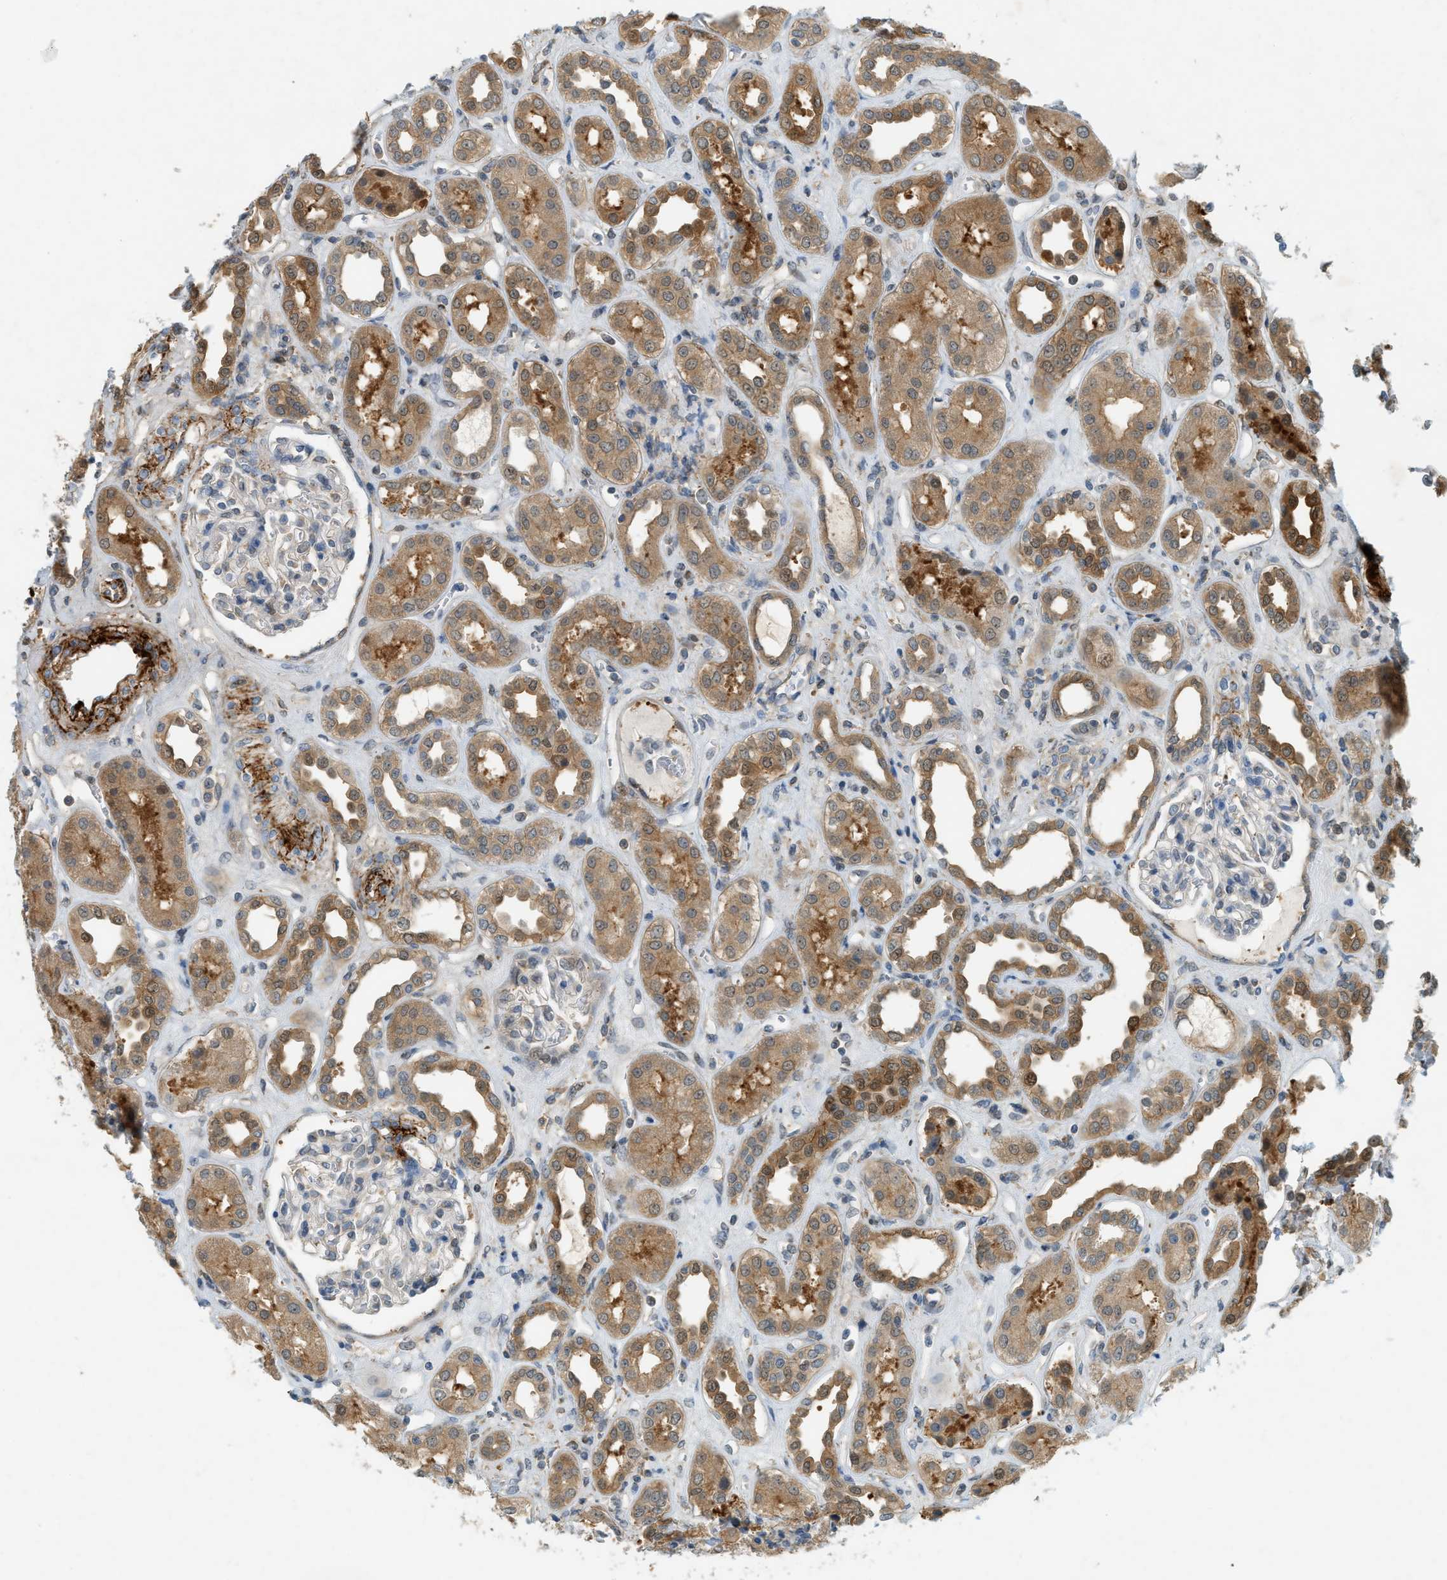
{"staining": {"intensity": "negative", "quantity": "none", "location": "none"}, "tissue": "kidney", "cell_type": "Cells in glomeruli", "image_type": "normal", "snomed": [{"axis": "morphology", "description": "Normal tissue, NOS"}, {"axis": "topography", "description": "Kidney"}], "caption": "High power microscopy micrograph of an immunohistochemistry (IHC) histopathology image of normal kidney, revealing no significant positivity in cells in glomeruli. (DAB (3,3'-diaminobenzidine) immunohistochemistry with hematoxylin counter stain).", "gene": "PDCL3", "patient": {"sex": "male", "age": 59}}